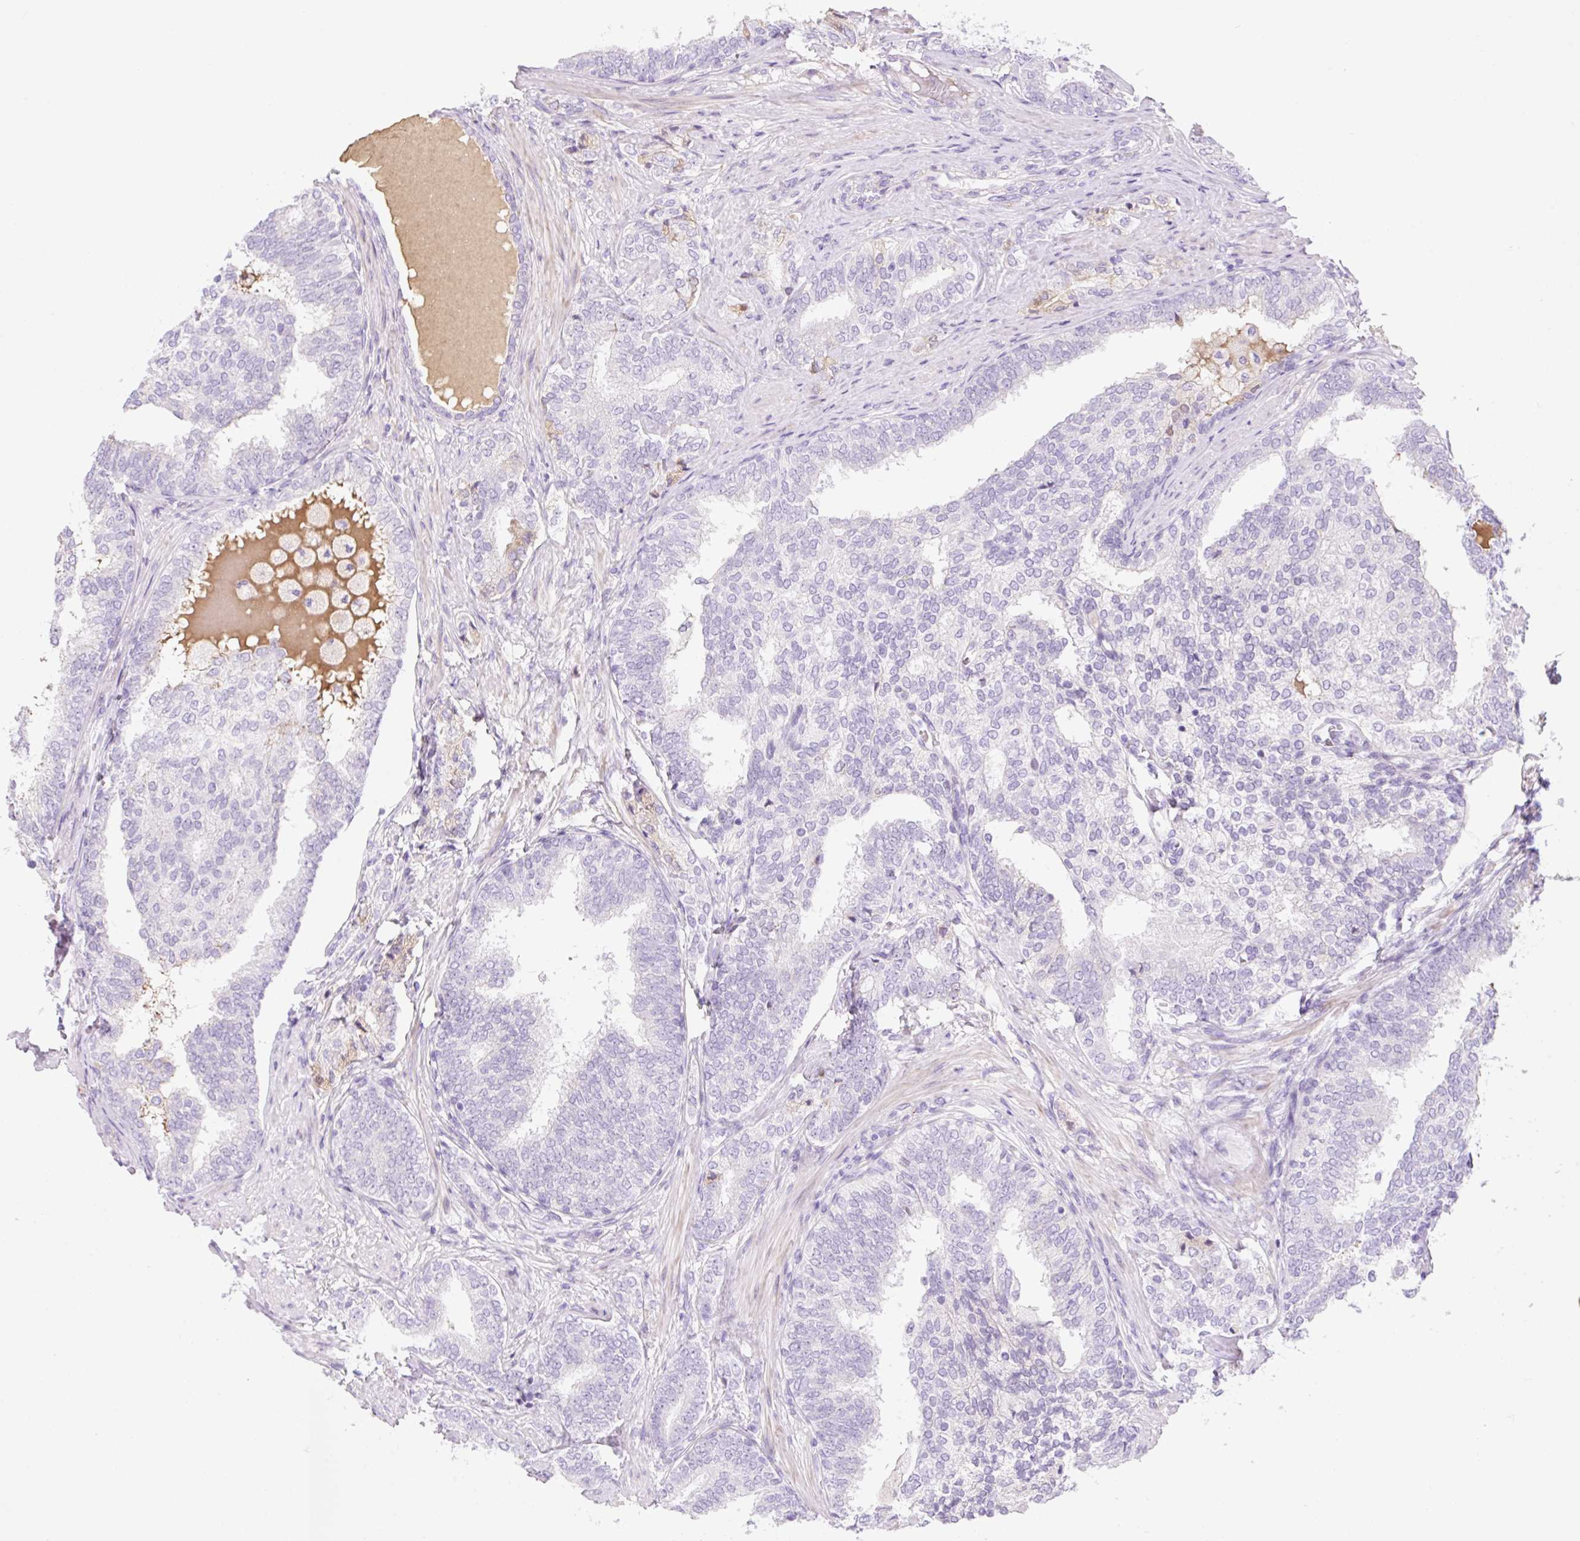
{"staining": {"intensity": "negative", "quantity": "none", "location": "none"}, "tissue": "prostate cancer", "cell_type": "Tumor cells", "image_type": "cancer", "snomed": [{"axis": "morphology", "description": "Adenocarcinoma, High grade"}, {"axis": "topography", "description": "Prostate"}], "caption": "Immunohistochemistry (IHC) of prostate cancer displays no staining in tumor cells.", "gene": "ZNF121", "patient": {"sex": "male", "age": 72}}